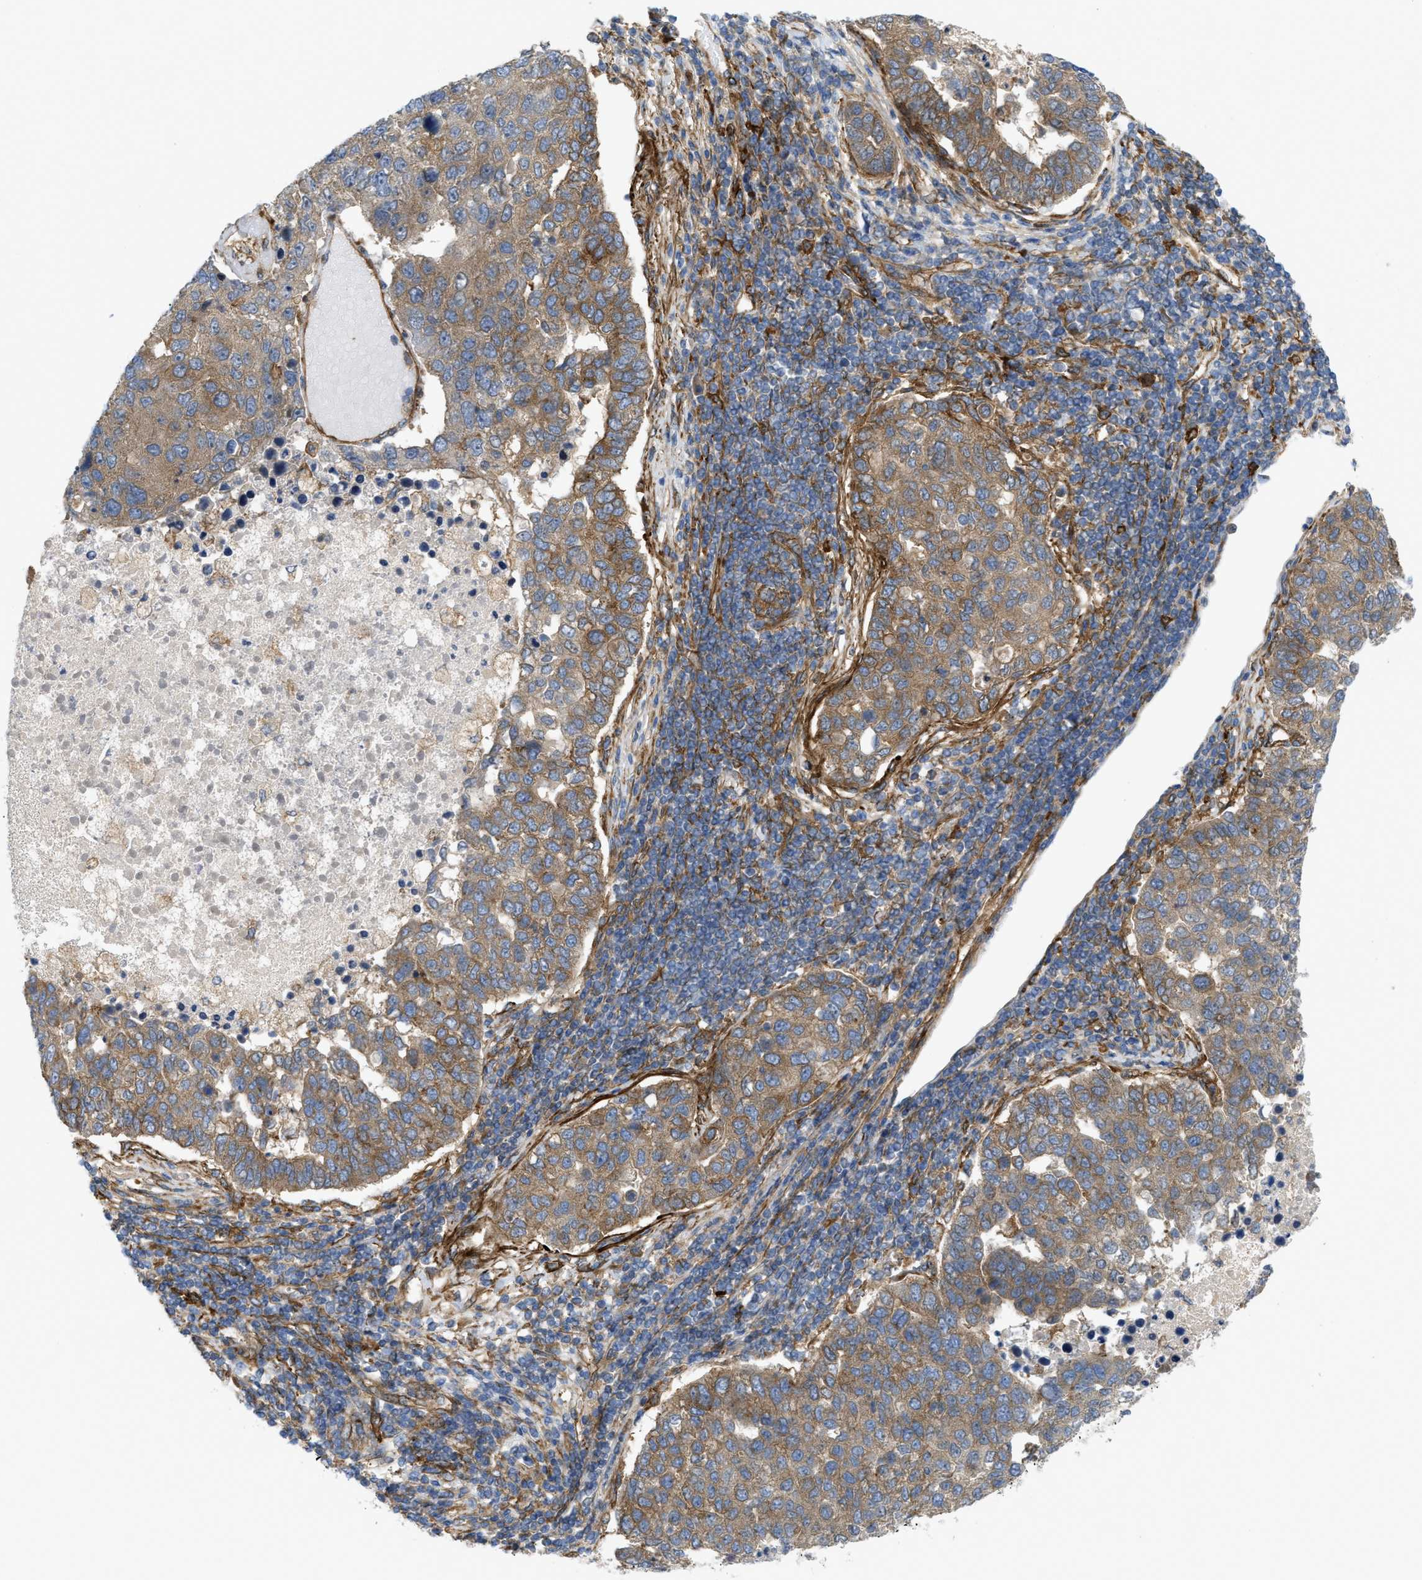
{"staining": {"intensity": "weak", "quantity": ">75%", "location": "cytoplasmic/membranous"}, "tissue": "pancreatic cancer", "cell_type": "Tumor cells", "image_type": "cancer", "snomed": [{"axis": "morphology", "description": "Adenocarcinoma, NOS"}, {"axis": "topography", "description": "Pancreas"}], "caption": "A low amount of weak cytoplasmic/membranous positivity is seen in about >75% of tumor cells in pancreatic cancer tissue. (Stains: DAB in brown, nuclei in blue, Microscopy: brightfield microscopy at high magnification).", "gene": "PICALM", "patient": {"sex": "female", "age": 61}}